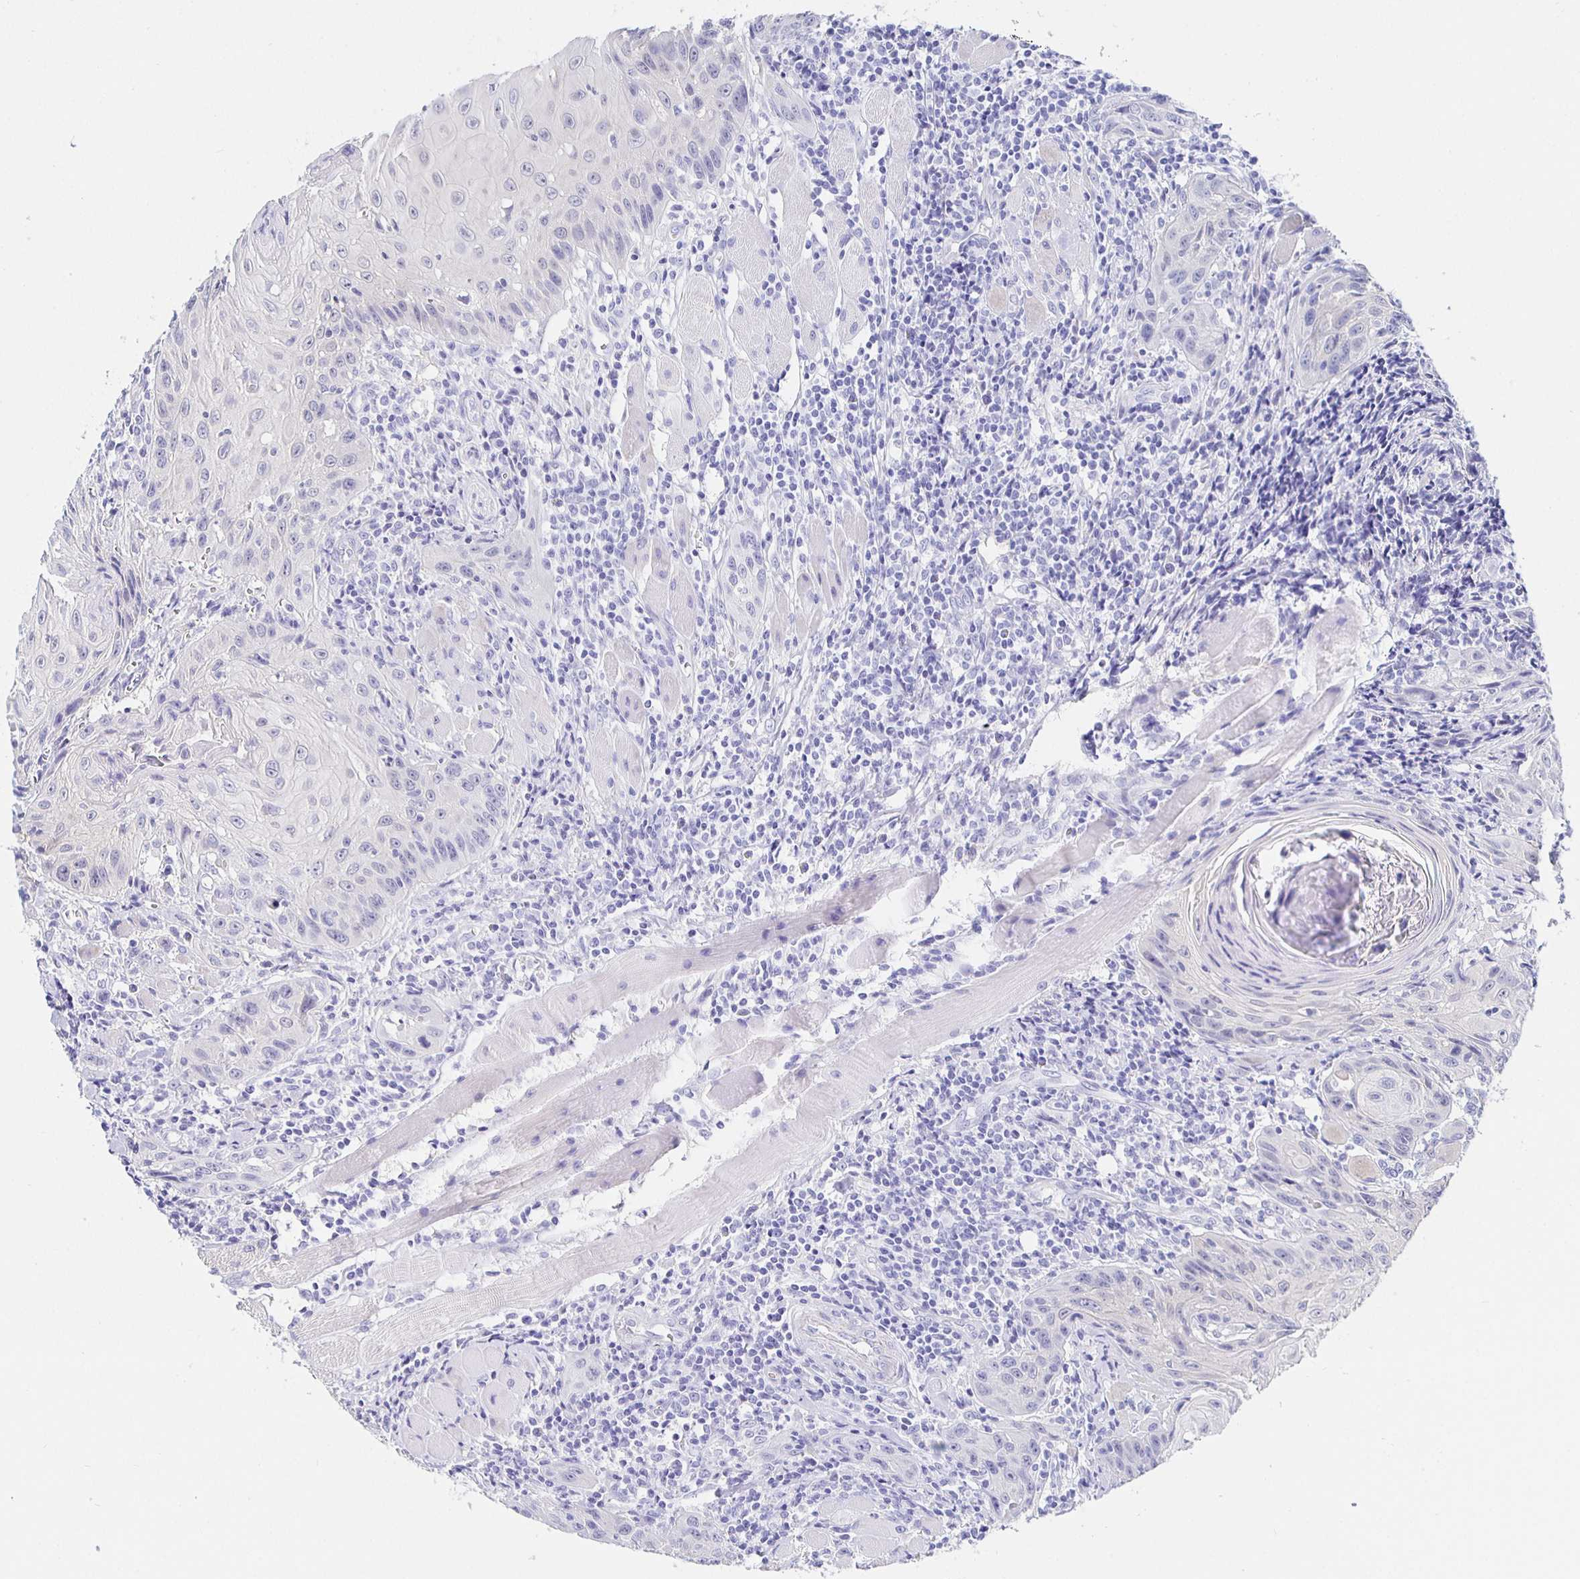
{"staining": {"intensity": "negative", "quantity": "none", "location": "none"}, "tissue": "head and neck cancer", "cell_type": "Tumor cells", "image_type": "cancer", "snomed": [{"axis": "morphology", "description": "Squamous cell carcinoma, NOS"}, {"axis": "topography", "description": "Oral tissue"}, {"axis": "topography", "description": "Head-Neck"}], "caption": "A high-resolution image shows IHC staining of head and neck squamous cell carcinoma, which exhibits no significant staining in tumor cells. (Stains: DAB IHC with hematoxylin counter stain, Microscopy: brightfield microscopy at high magnification).", "gene": "HSPA4L", "patient": {"sex": "male", "age": 58}}